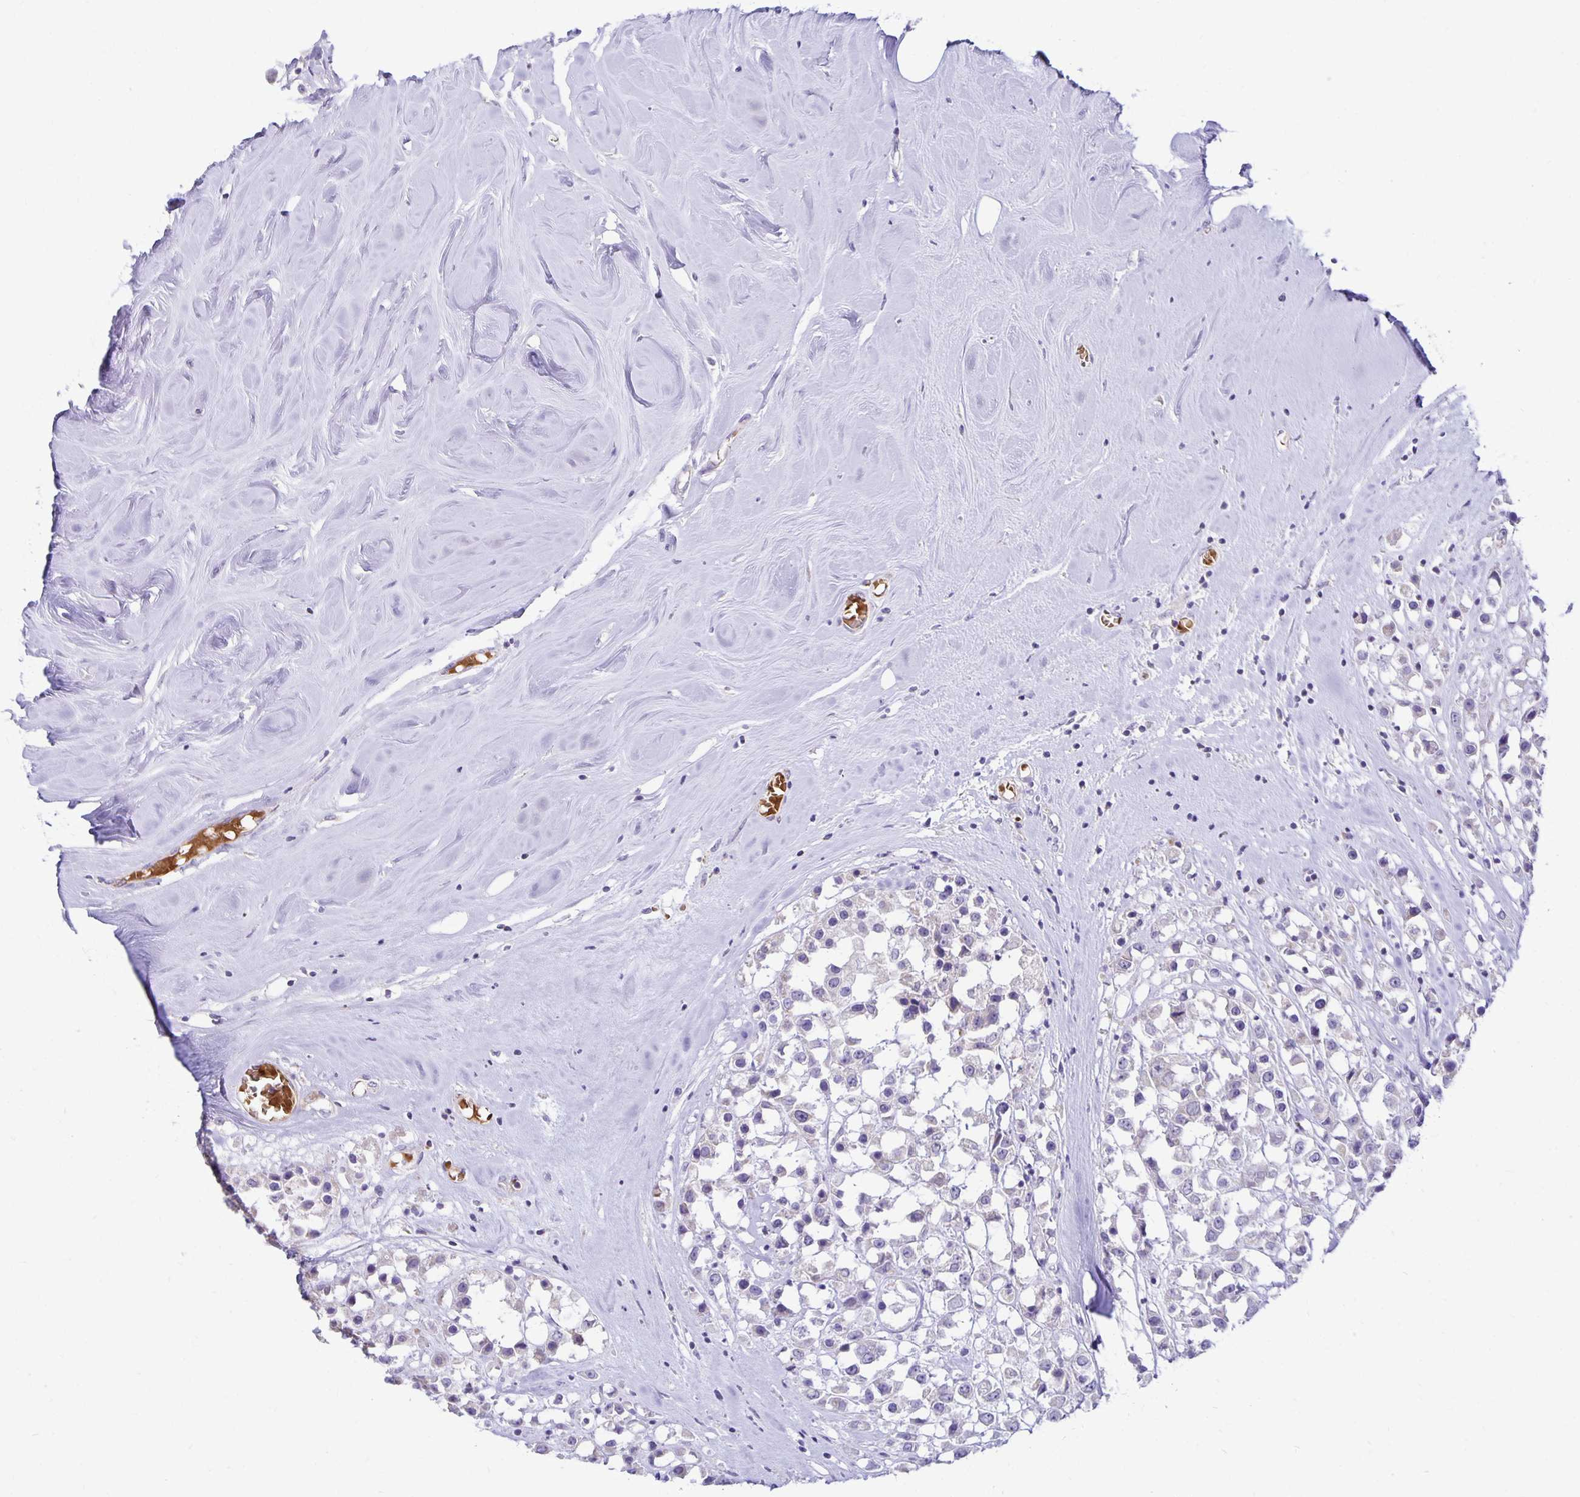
{"staining": {"intensity": "negative", "quantity": "none", "location": "none"}, "tissue": "breast cancer", "cell_type": "Tumor cells", "image_type": "cancer", "snomed": [{"axis": "morphology", "description": "Duct carcinoma"}, {"axis": "topography", "description": "Breast"}], "caption": "Tumor cells are negative for brown protein staining in breast cancer.", "gene": "FN3K", "patient": {"sex": "female", "age": 61}}